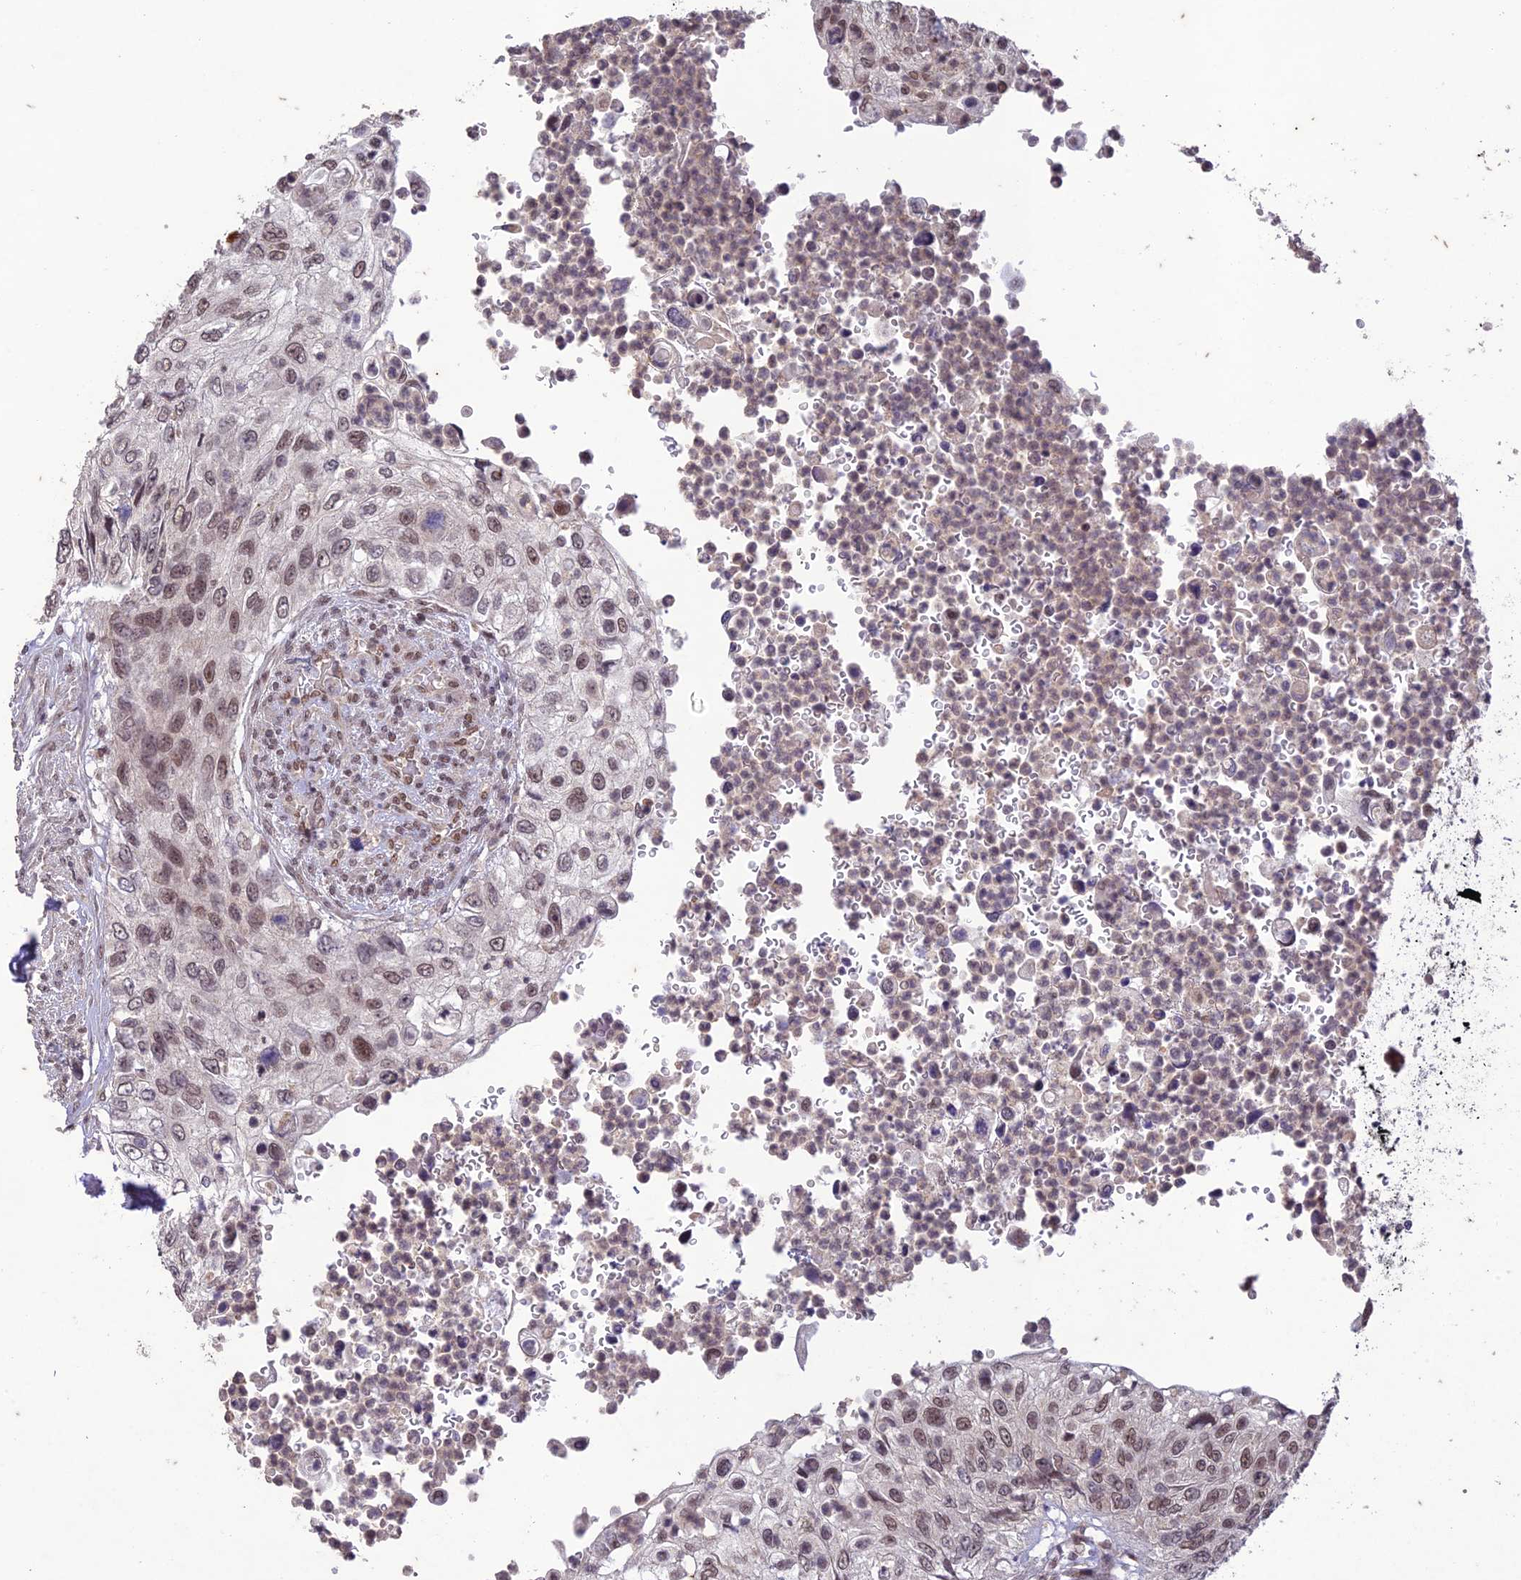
{"staining": {"intensity": "moderate", "quantity": ">75%", "location": "nuclear"}, "tissue": "urothelial cancer", "cell_type": "Tumor cells", "image_type": "cancer", "snomed": [{"axis": "morphology", "description": "Urothelial carcinoma, High grade"}, {"axis": "topography", "description": "Urinary bladder"}], "caption": "An image showing moderate nuclear positivity in approximately >75% of tumor cells in urothelial cancer, as visualized by brown immunohistochemical staining.", "gene": "POP4", "patient": {"sex": "female", "age": 60}}